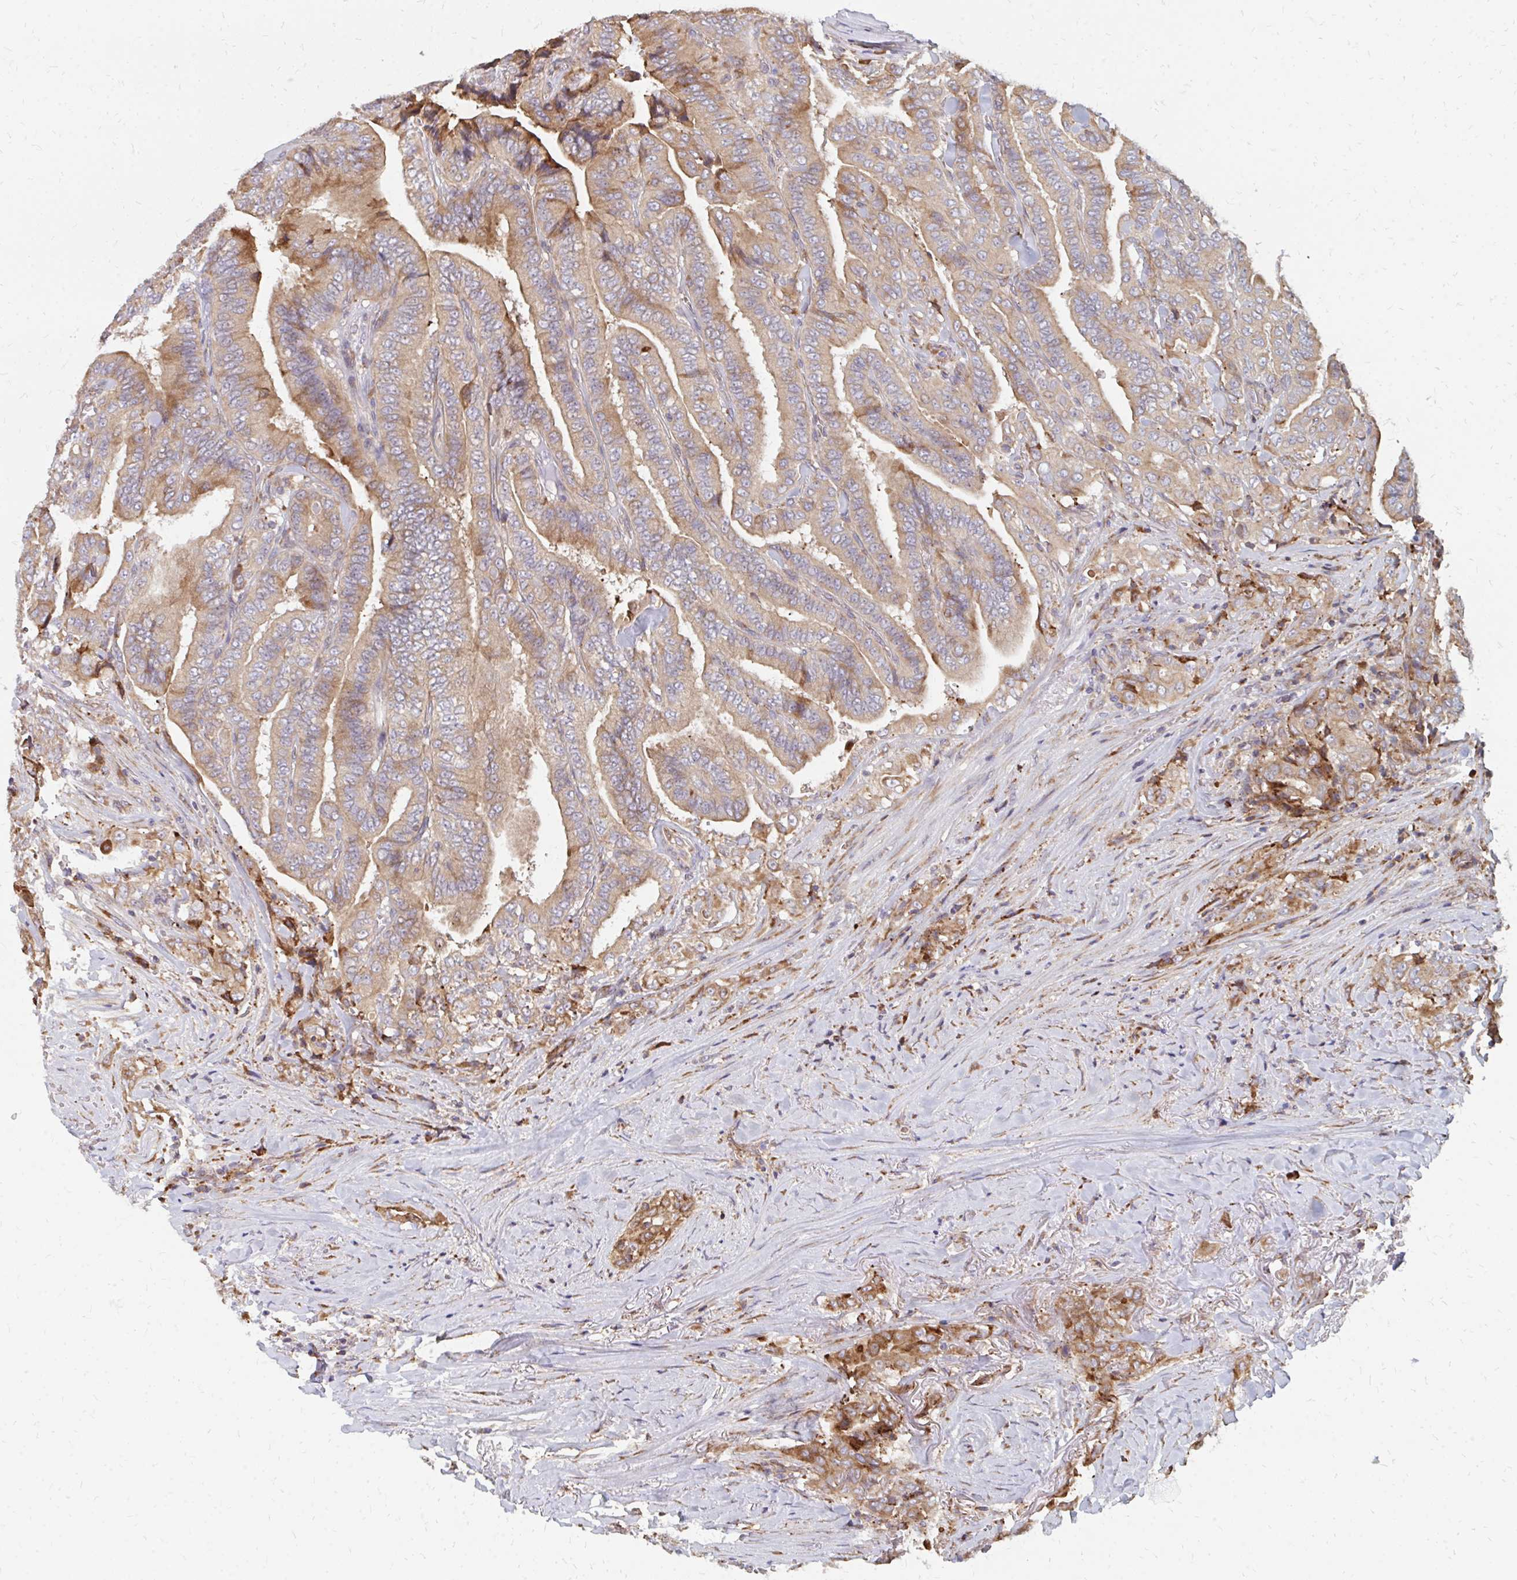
{"staining": {"intensity": "weak", "quantity": ">75%", "location": "cytoplasmic/membranous"}, "tissue": "thyroid cancer", "cell_type": "Tumor cells", "image_type": "cancer", "snomed": [{"axis": "morphology", "description": "Papillary adenocarcinoma, NOS"}, {"axis": "topography", "description": "Thyroid gland"}], "caption": "Tumor cells show low levels of weak cytoplasmic/membranous positivity in approximately >75% of cells in human thyroid cancer.", "gene": "PPP1R13L", "patient": {"sex": "male", "age": 61}}